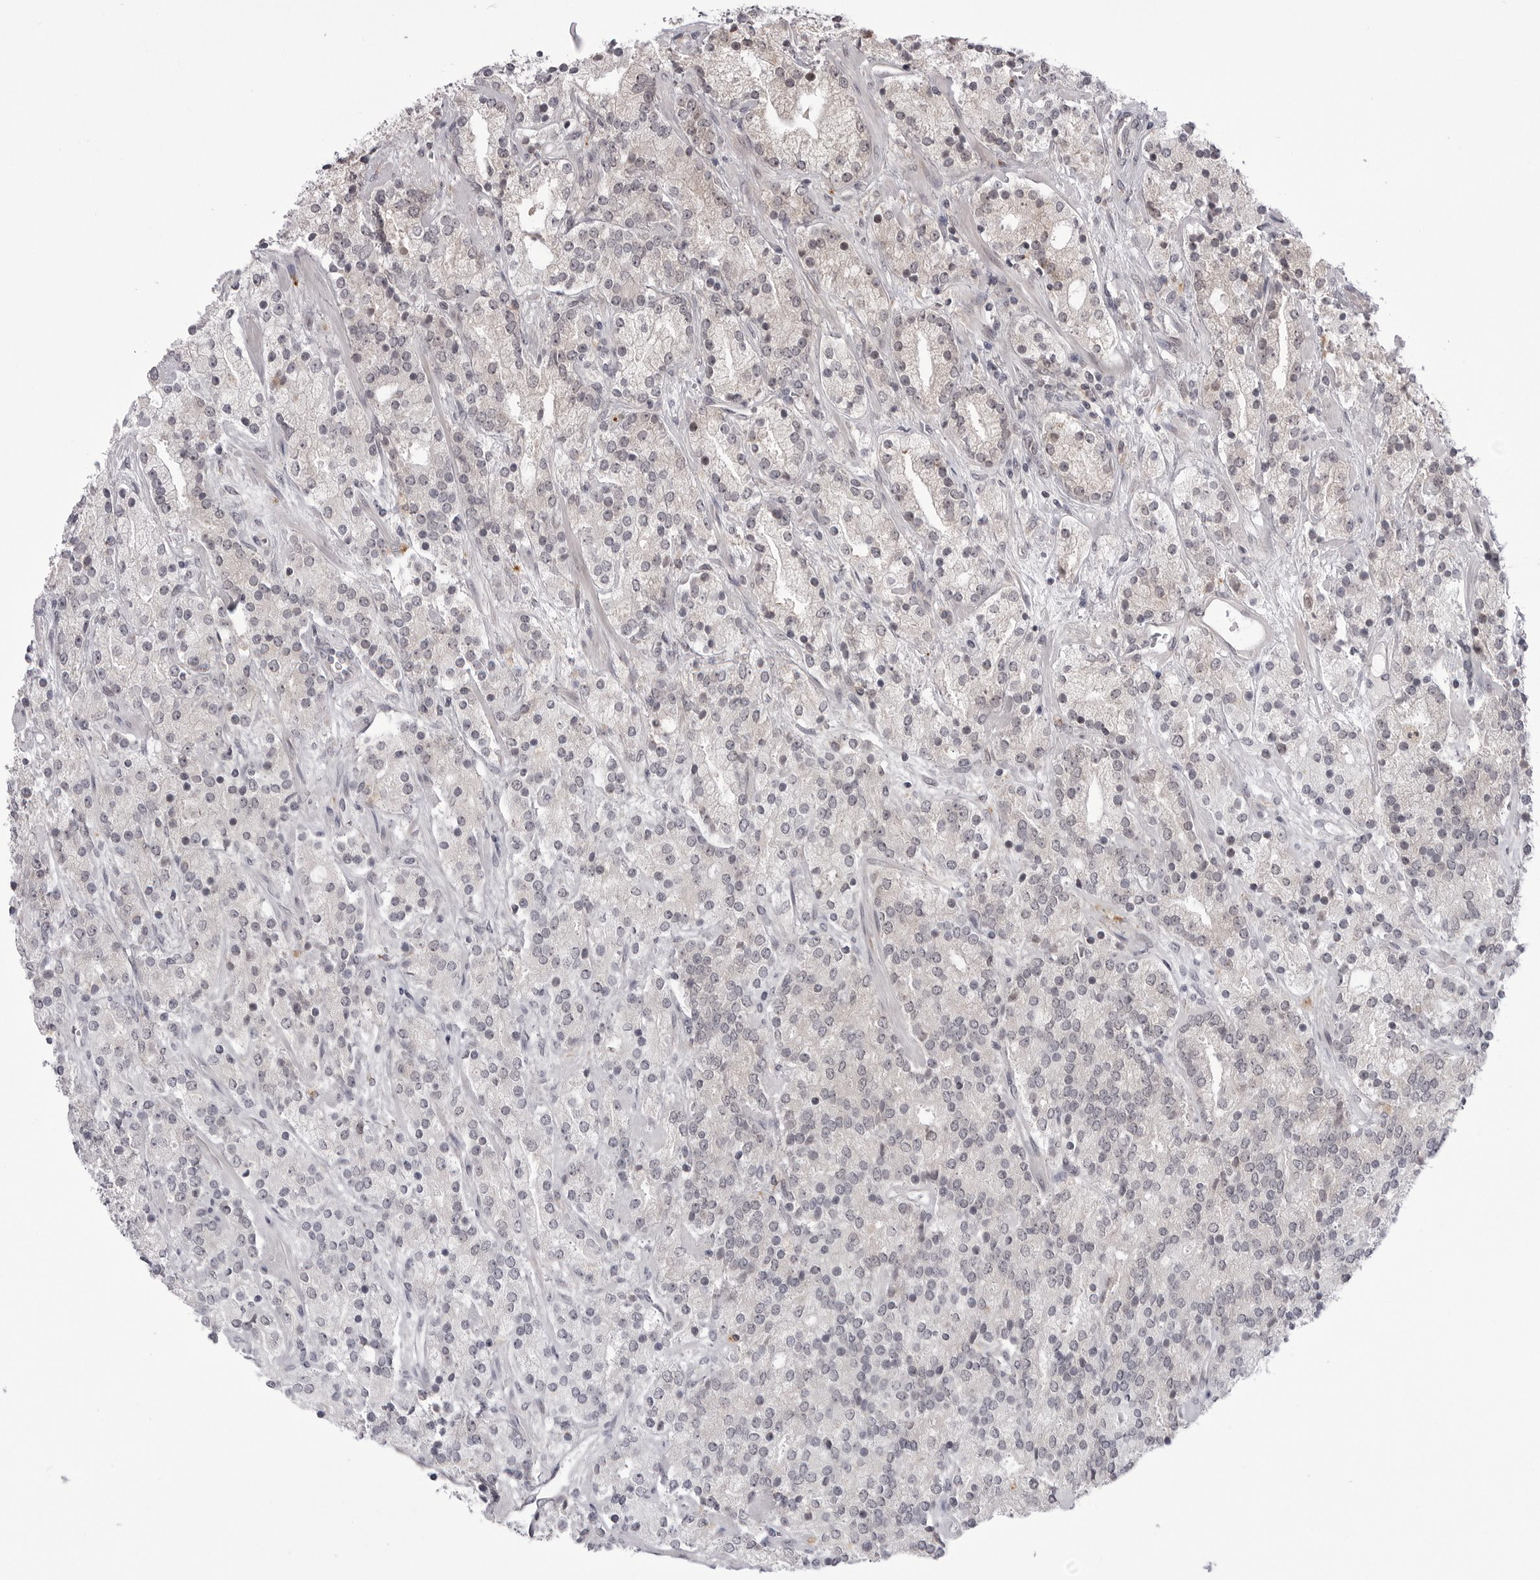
{"staining": {"intensity": "negative", "quantity": "none", "location": "none"}, "tissue": "prostate cancer", "cell_type": "Tumor cells", "image_type": "cancer", "snomed": [{"axis": "morphology", "description": "Adenocarcinoma, High grade"}, {"axis": "topography", "description": "Prostate"}], "caption": "Prostate cancer (adenocarcinoma (high-grade)) was stained to show a protein in brown. There is no significant expression in tumor cells.", "gene": "PTK2B", "patient": {"sex": "male", "age": 71}}